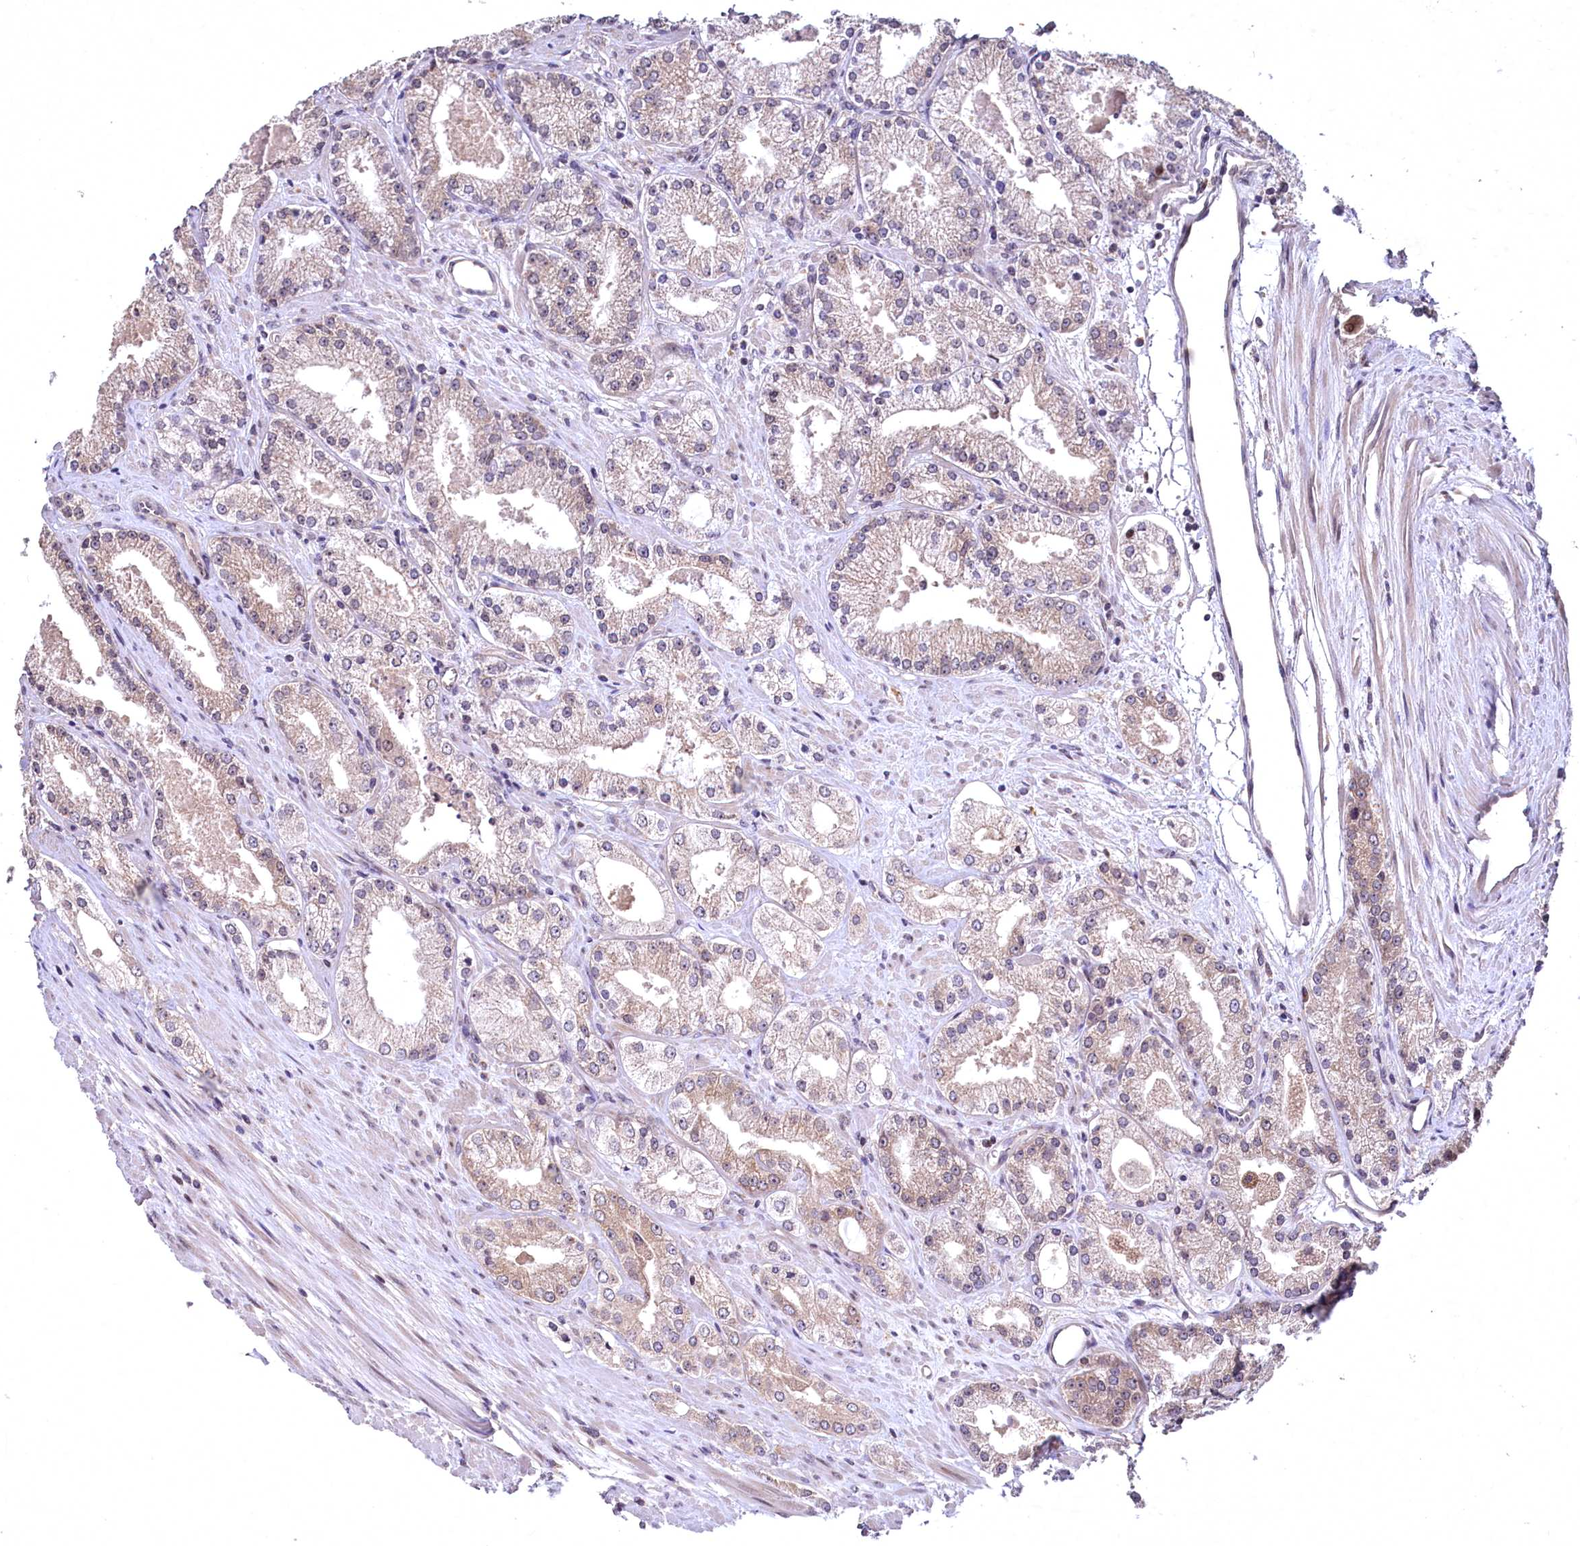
{"staining": {"intensity": "weak", "quantity": "25%-75%", "location": "cytoplasmic/membranous"}, "tissue": "prostate cancer", "cell_type": "Tumor cells", "image_type": "cancer", "snomed": [{"axis": "morphology", "description": "Adenocarcinoma, Low grade"}, {"axis": "topography", "description": "Prostate"}], "caption": "The photomicrograph reveals staining of prostate cancer (adenocarcinoma (low-grade)), revealing weak cytoplasmic/membranous protein expression (brown color) within tumor cells.", "gene": "N4BP2L1", "patient": {"sex": "male", "age": 69}}